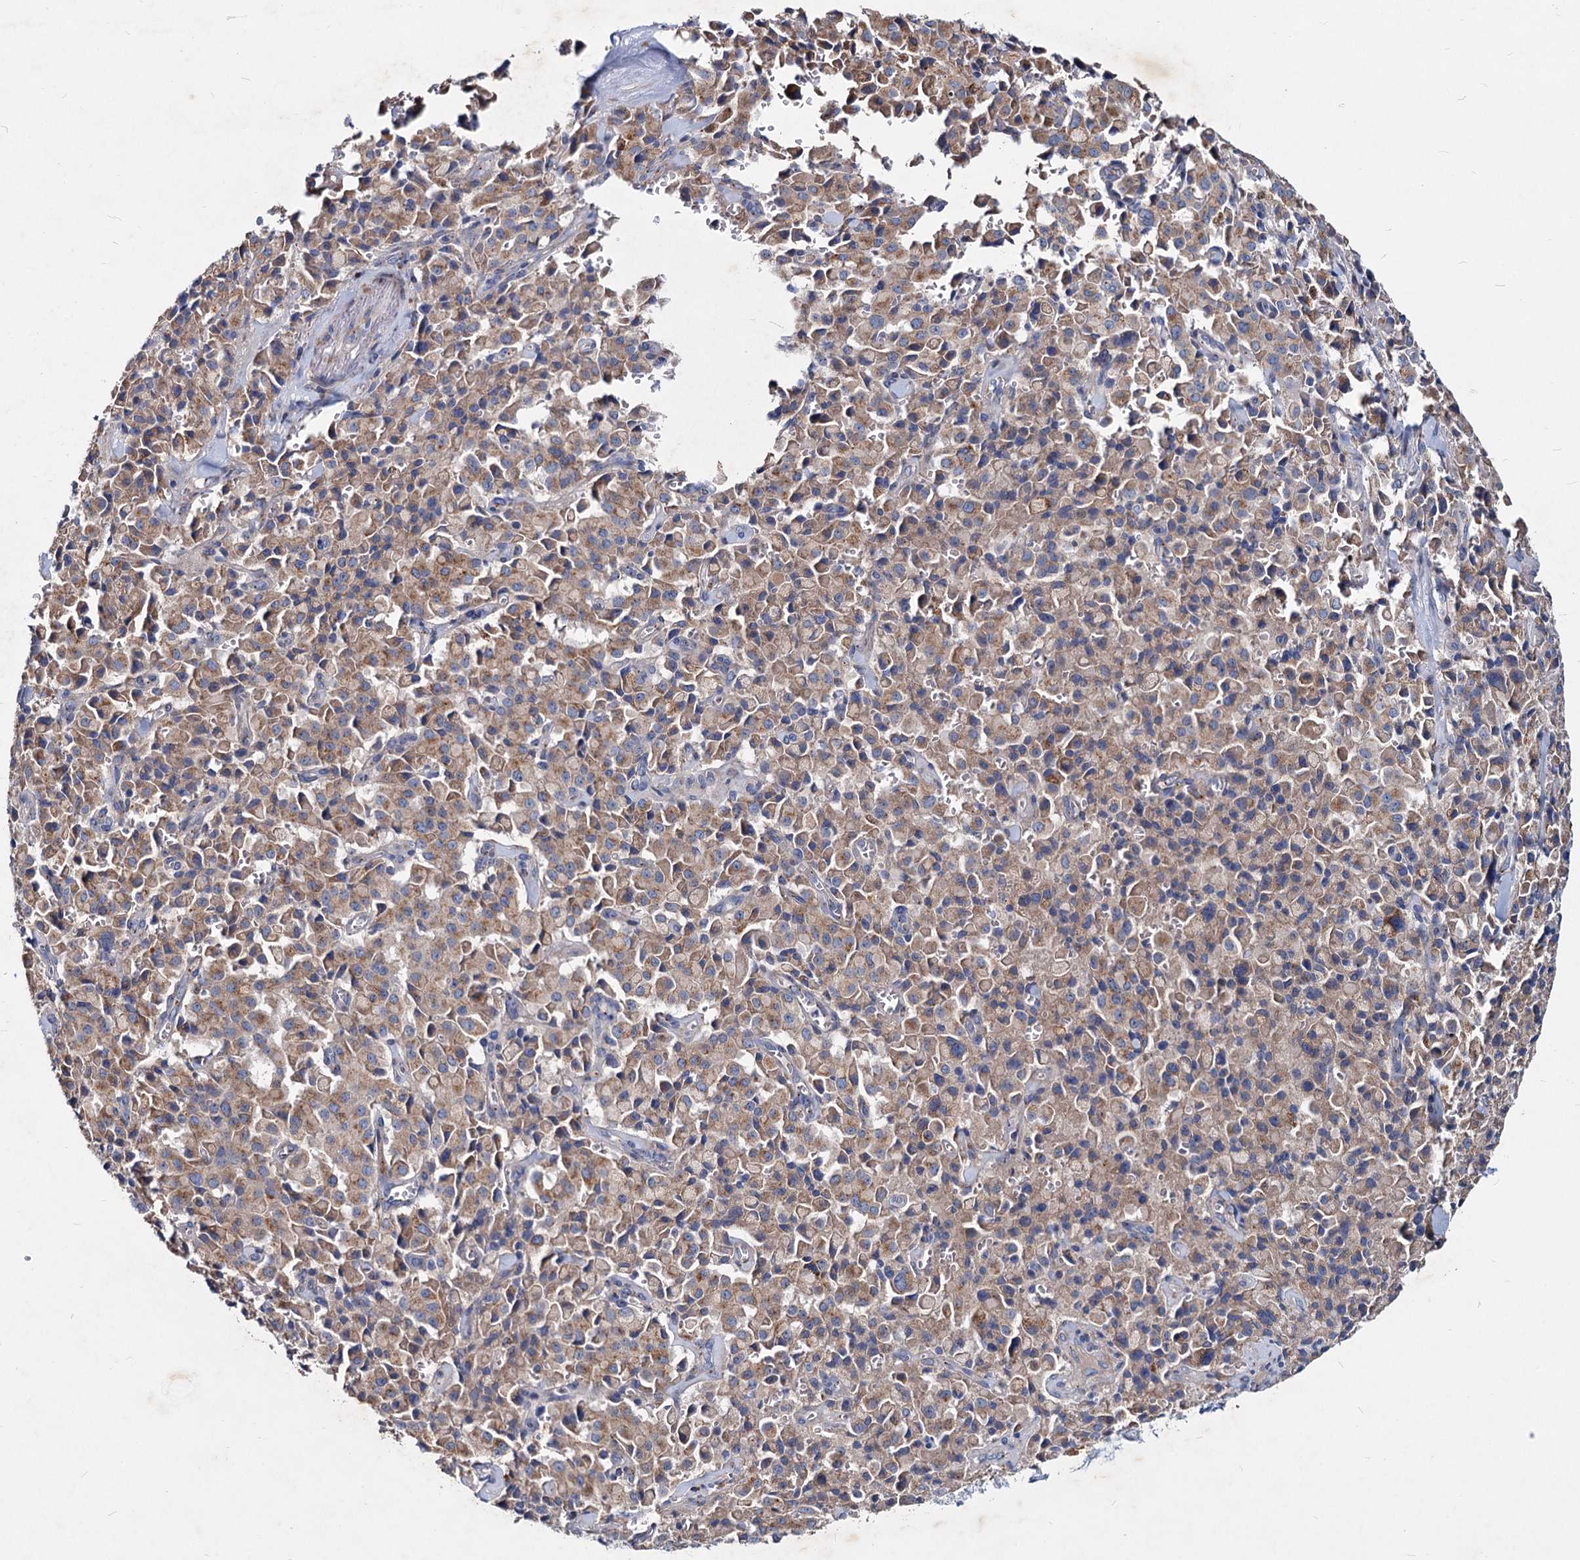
{"staining": {"intensity": "weak", "quantity": "25%-75%", "location": "cytoplasmic/membranous"}, "tissue": "pancreatic cancer", "cell_type": "Tumor cells", "image_type": "cancer", "snomed": [{"axis": "morphology", "description": "Adenocarcinoma, NOS"}, {"axis": "topography", "description": "Pancreas"}], "caption": "Brown immunohistochemical staining in pancreatic cancer (adenocarcinoma) exhibits weak cytoplasmic/membranous expression in about 25%-75% of tumor cells.", "gene": "AGBL4", "patient": {"sex": "male", "age": 65}}